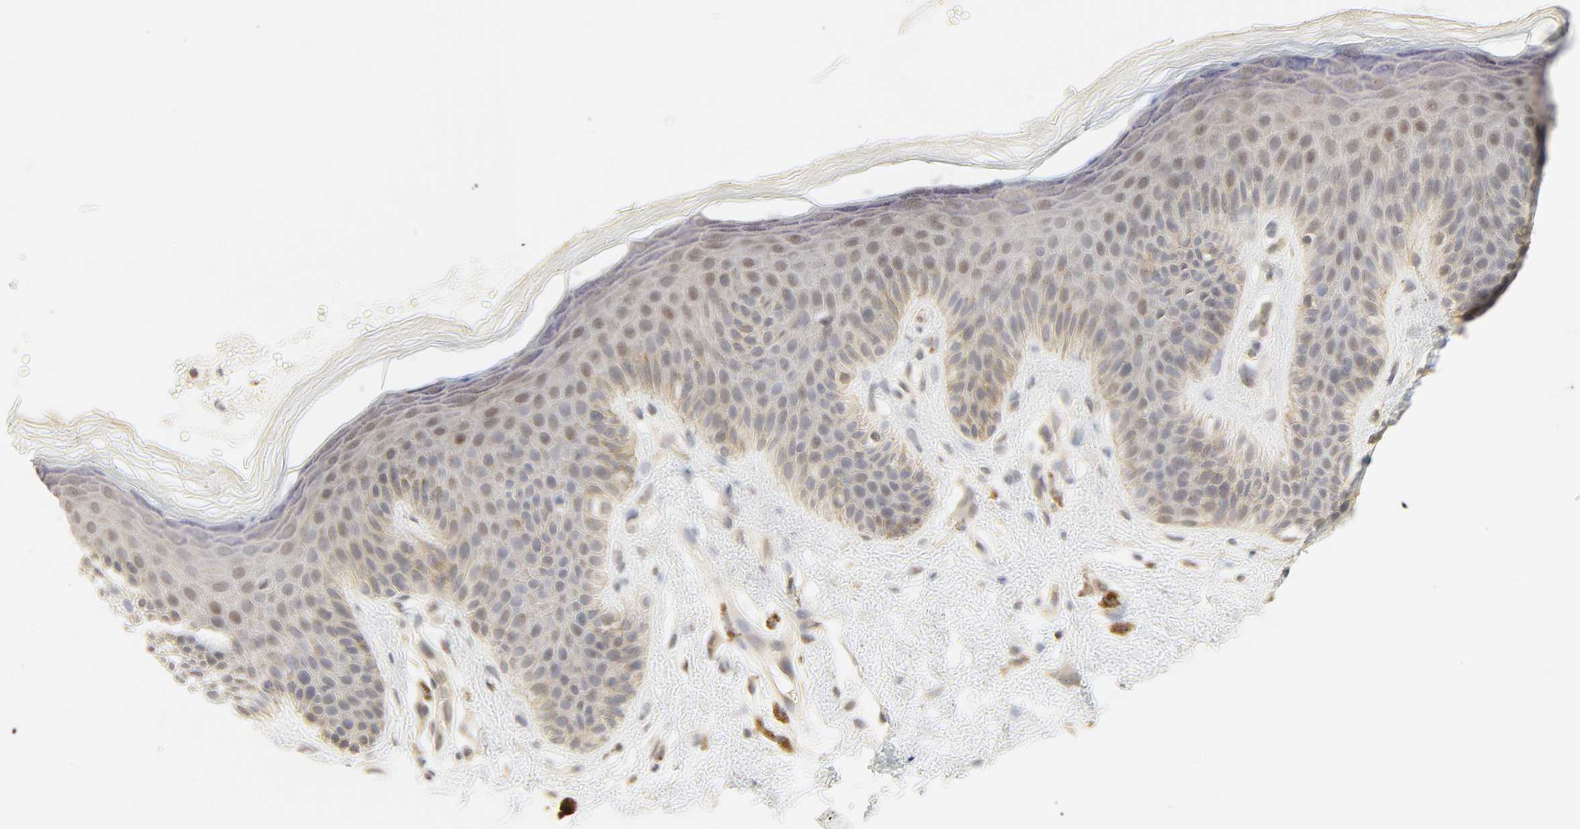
{"staining": {"intensity": "weak", "quantity": "25%-75%", "location": "cytoplasmic/membranous,nuclear"}, "tissue": "skin", "cell_type": "Epidermal cells", "image_type": "normal", "snomed": [{"axis": "morphology", "description": "Normal tissue, NOS"}, {"axis": "topography", "description": "Anal"}], "caption": "An immunohistochemistry histopathology image of benign tissue is shown. Protein staining in brown labels weak cytoplasmic/membranous,nuclear positivity in skin within epidermal cells. The staining is performed using DAB brown chromogen to label protein expression. The nuclei are counter-stained blue using hematoxylin.", "gene": "ACSS2", "patient": {"sex": "female", "age": 46}}